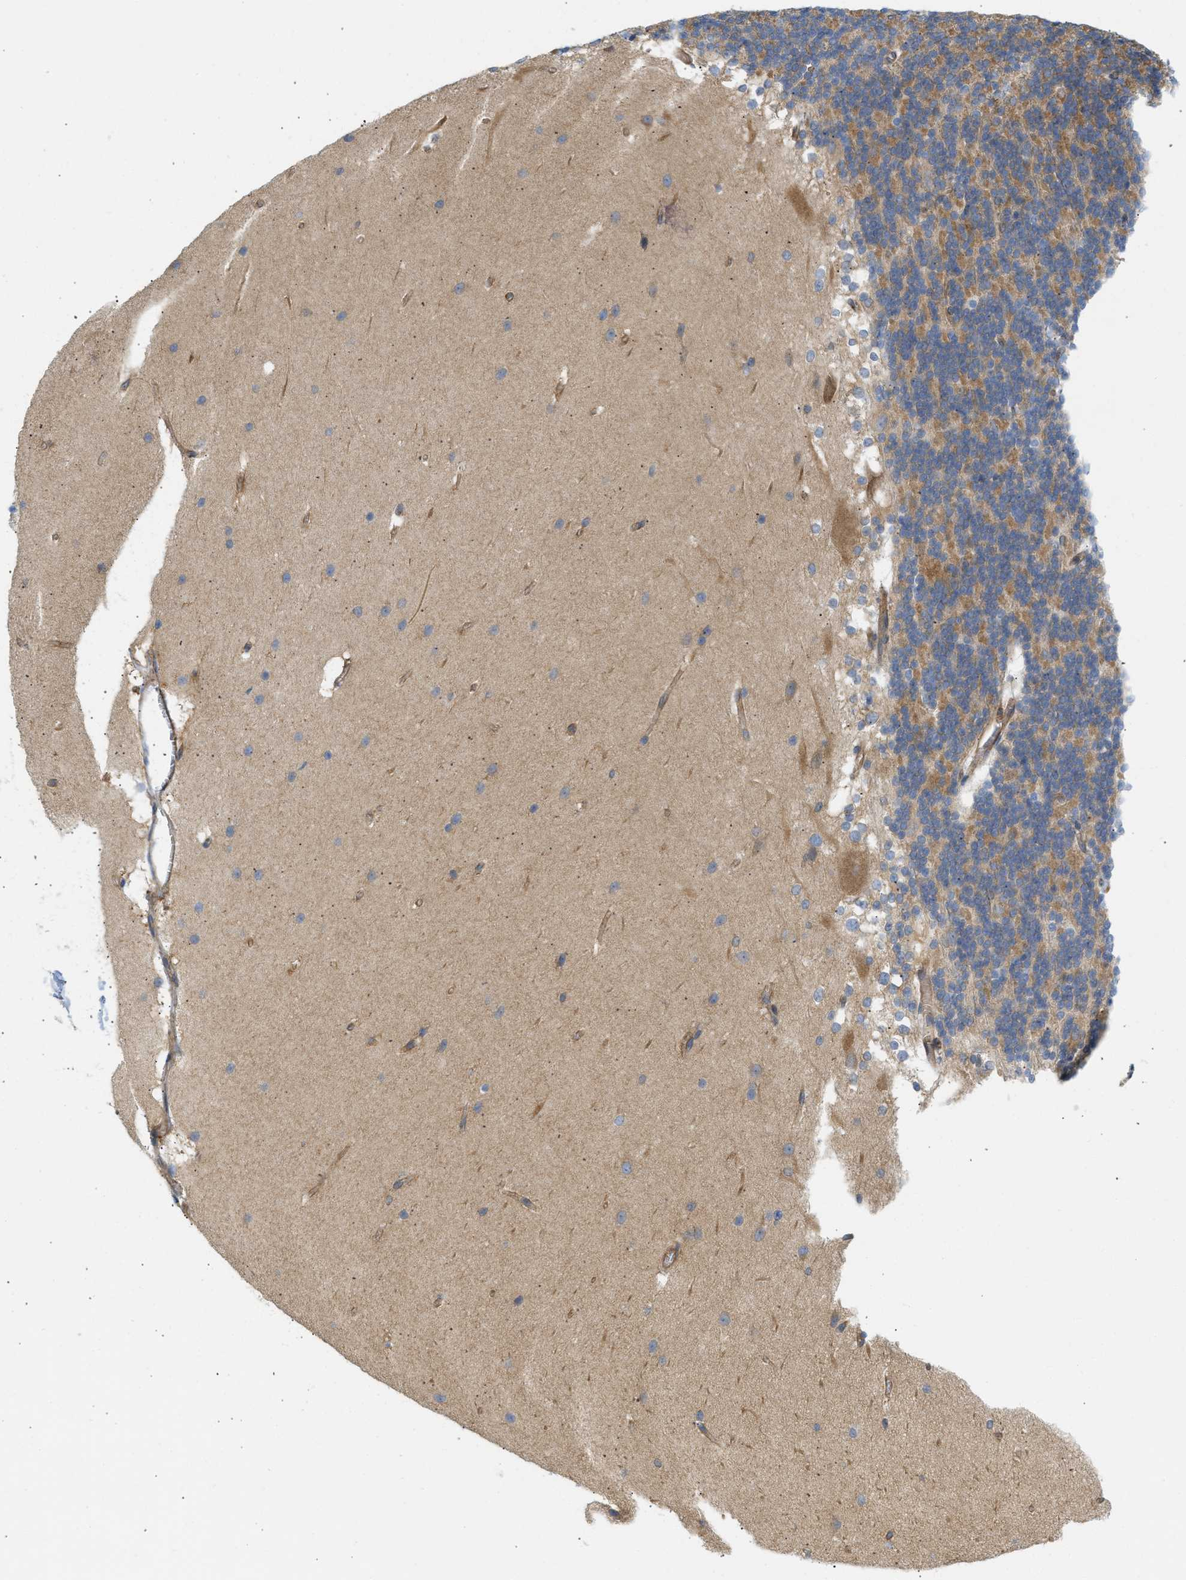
{"staining": {"intensity": "moderate", "quantity": ">75%", "location": "cytoplasmic/membranous"}, "tissue": "cerebellum", "cell_type": "Cells in granular layer", "image_type": "normal", "snomed": [{"axis": "morphology", "description": "Normal tissue, NOS"}, {"axis": "topography", "description": "Cerebellum"}], "caption": "Protein analysis of benign cerebellum displays moderate cytoplasmic/membranous staining in approximately >75% of cells in granular layer.", "gene": "STRN", "patient": {"sex": "female", "age": 19}}